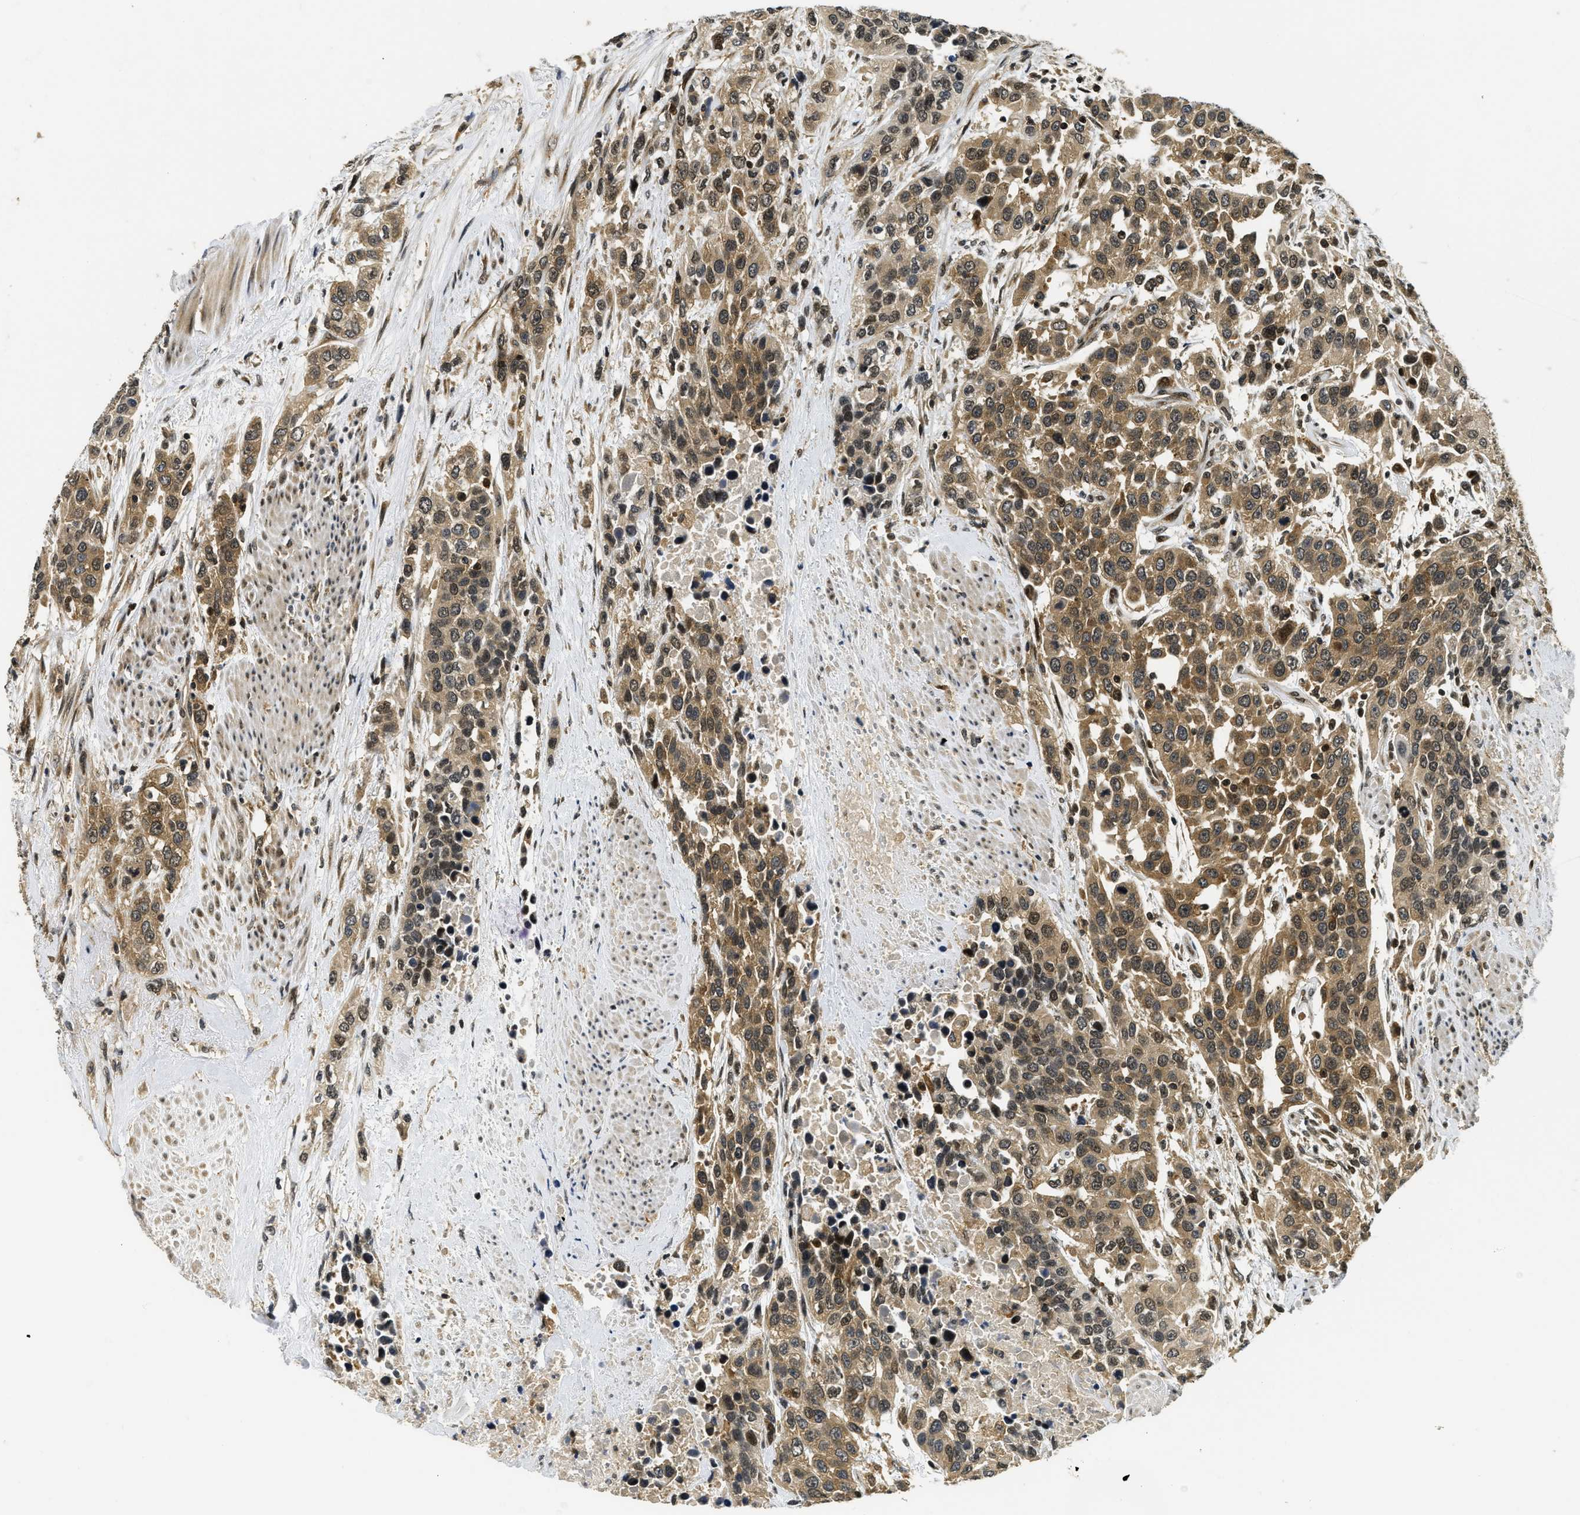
{"staining": {"intensity": "moderate", "quantity": ">75%", "location": "cytoplasmic/membranous,nuclear"}, "tissue": "urothelial cancer", "cell_type": "Tumor cells", "image_type": "cancer", "snomed": [{"axis": "morphology", "description": "Urothelial carcinoma, High grade"}, {"axis": "topography", "description": "Urinary bladder"}], "caption": "High-magnification brightfield microscopy of urothelial carcinoma (high-grade) stained with DAB (3,3'-diaminobenzidine) (brown) and counterstained with hematoxylin (blue). tumor cells exhibit moderate cytoplasmic/membranous and nuclear positivity is identified in about>75% of cells.", "gene": "ADSL", "patient": {"sex": "female", "age": 80}}